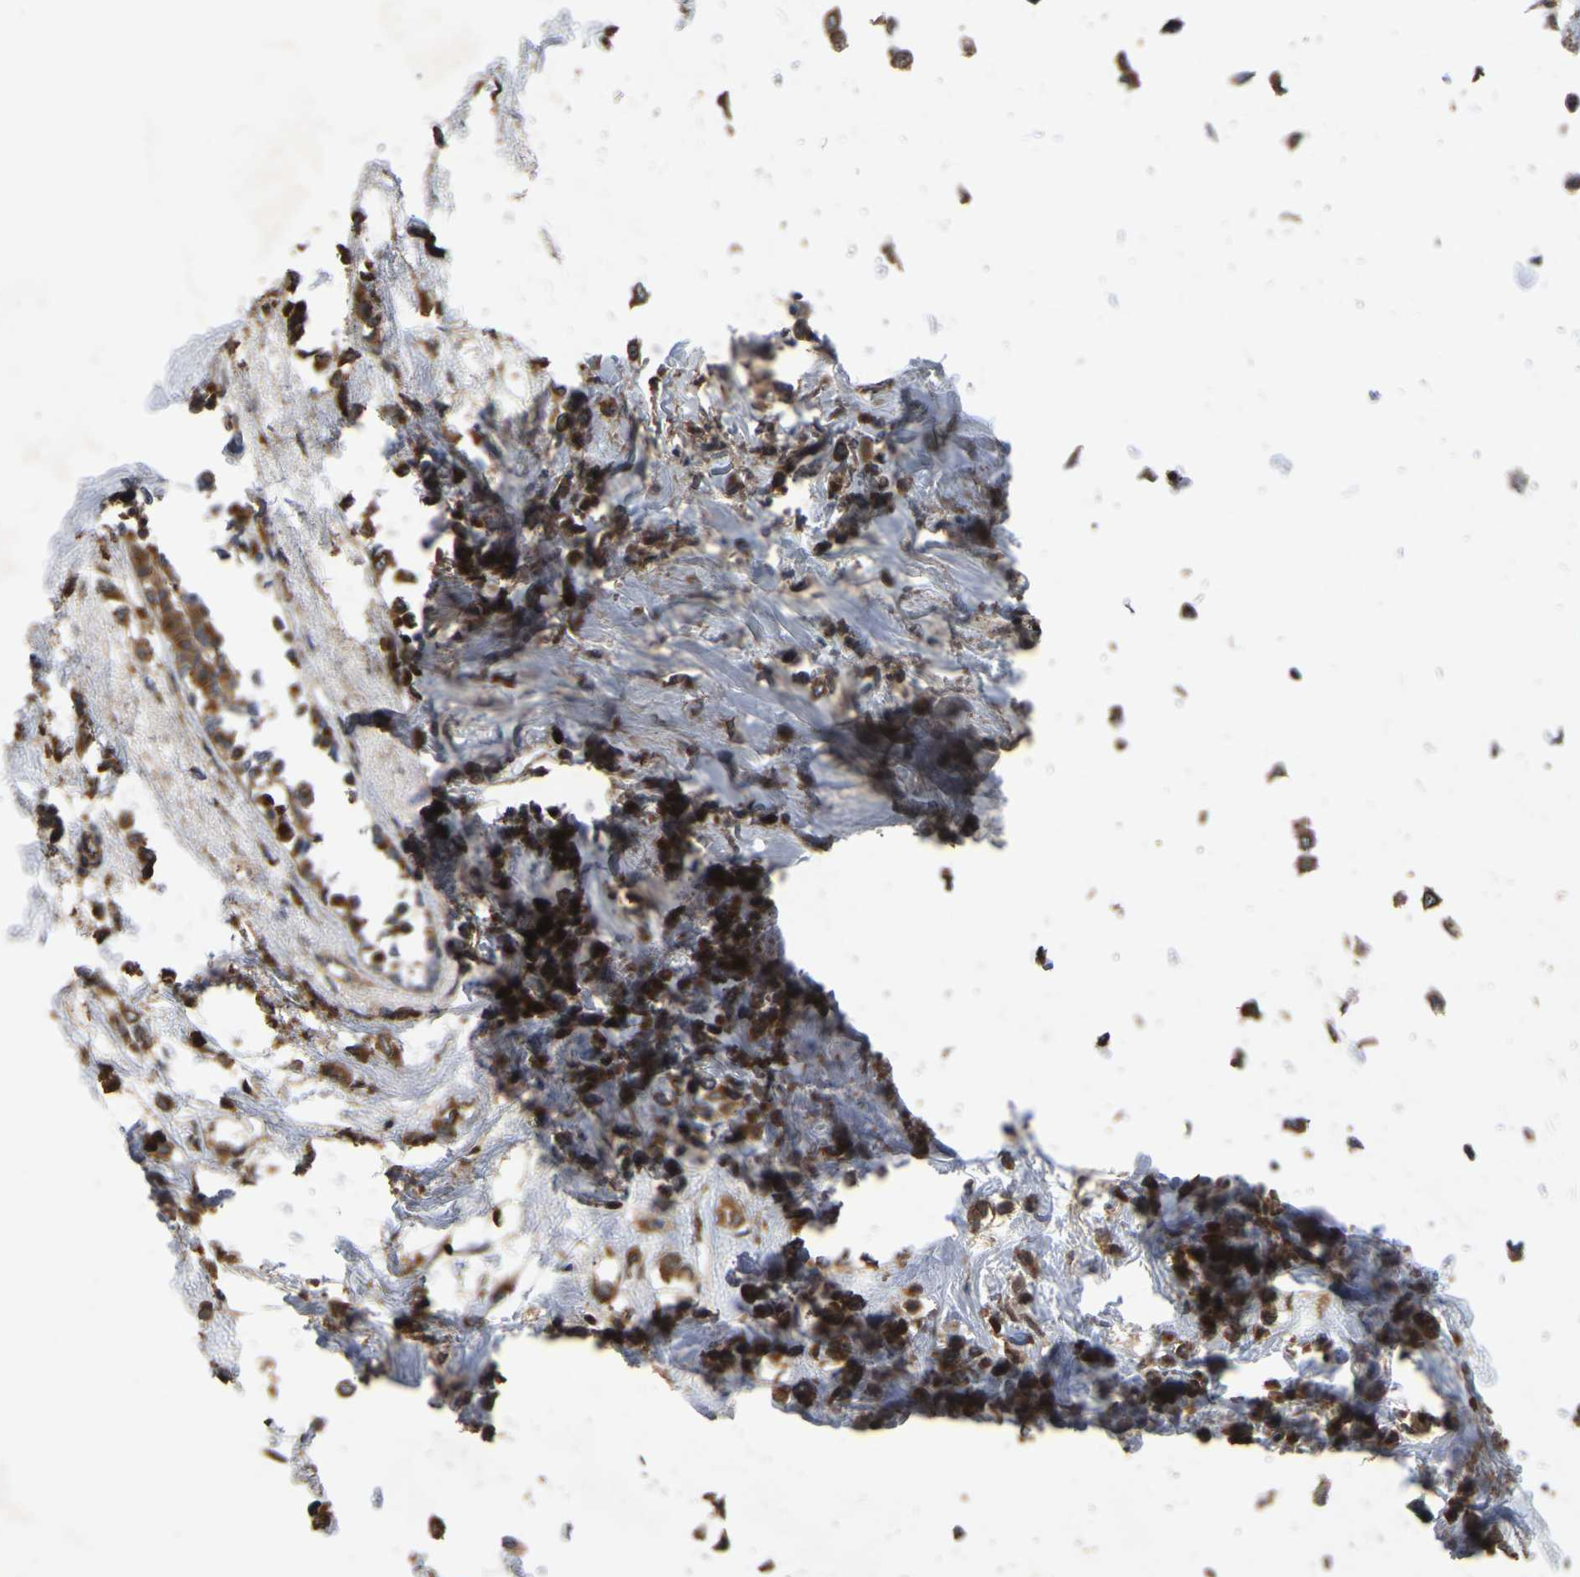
{"staining": {"intensity": "moderate", "quantity": ">75%", "location": "cytoplasmic/membranous"}, "tissue": "breast cancer", "cell_type": "Tumor cells", "image_type": "cancer", "snomed": [{"axis": "morphology", "description": "Lobular carcinoma"}, {"axis": "topography", "description": "Breast"}], "caption": "Immunohistochemistry (IHC) micrograph of neoplastic tissue: human breast lobular carcinoma stained using IHC displays medium levels of moderate protein expression localized specifically in the cytoplasmic/membranous of tumor cells, appearing as a cytoplasmic/membranous brown color.", "gene": "GCC1", "patient": {"sex": "female", "age": 51}}